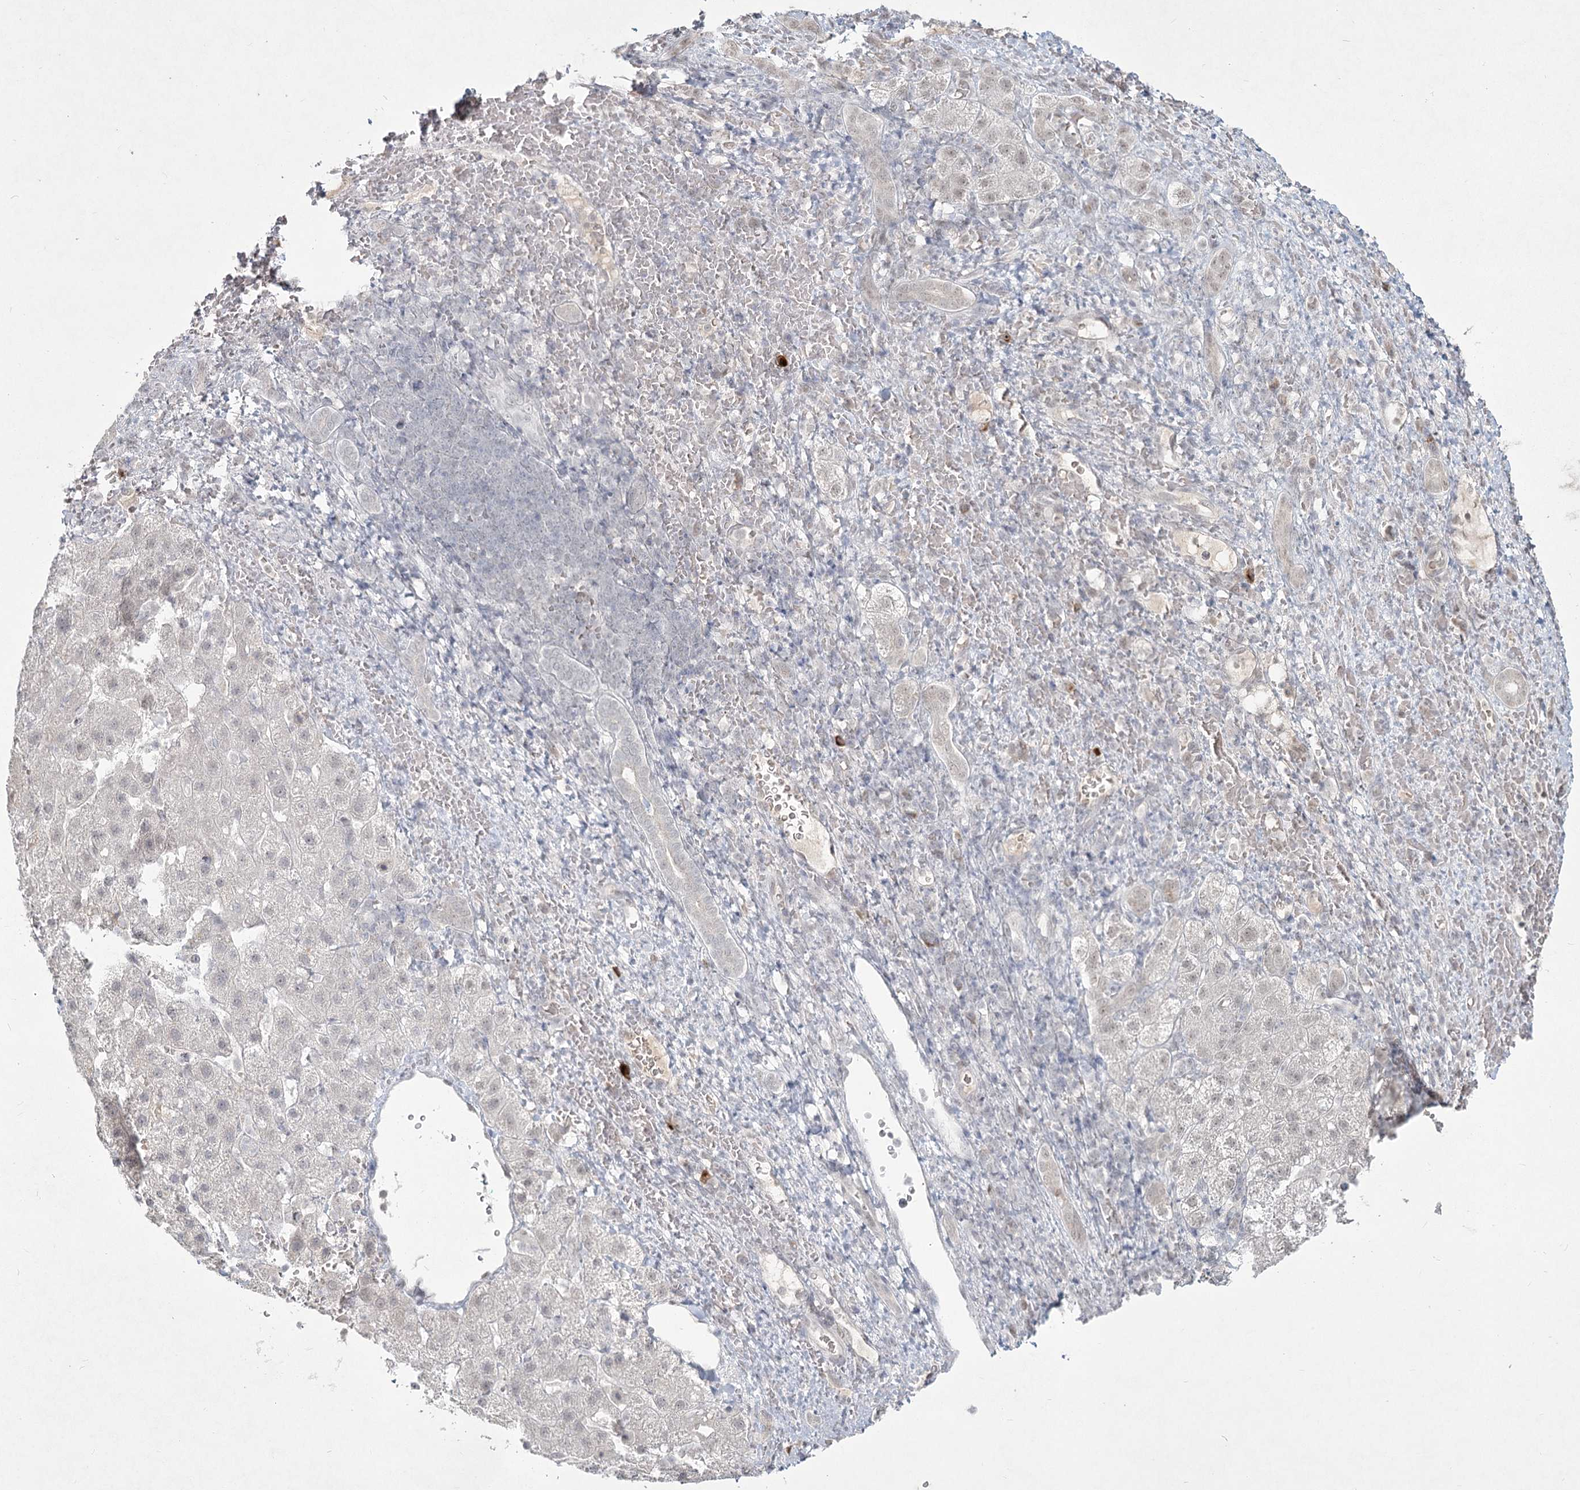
{"staining": {"intensity": "weak", "quantity": "<25%", "location": "nuclear"}, "tissue": "liver cancer", "cell_type": "Tumor cells", "image_type": "cancer", "snomed": [{"axis": "morphology", "description": "Carcinoma, Hepatocellular, NOS"}, {"axis": "topography", "description": "Liver"}], "caption": "Liver cancer was stained to show a protein in brown. There is no significant staining in tumor cells. (Stains: DAB (3,3'-diaminobenzidine) immunohistochemistry (IHC) with hematoxylin counter stain, Microscopy: brightfield microscopy at high magnification).", "gene": "LY6G5C", "patient": {"sex": "male", "age": 57}}